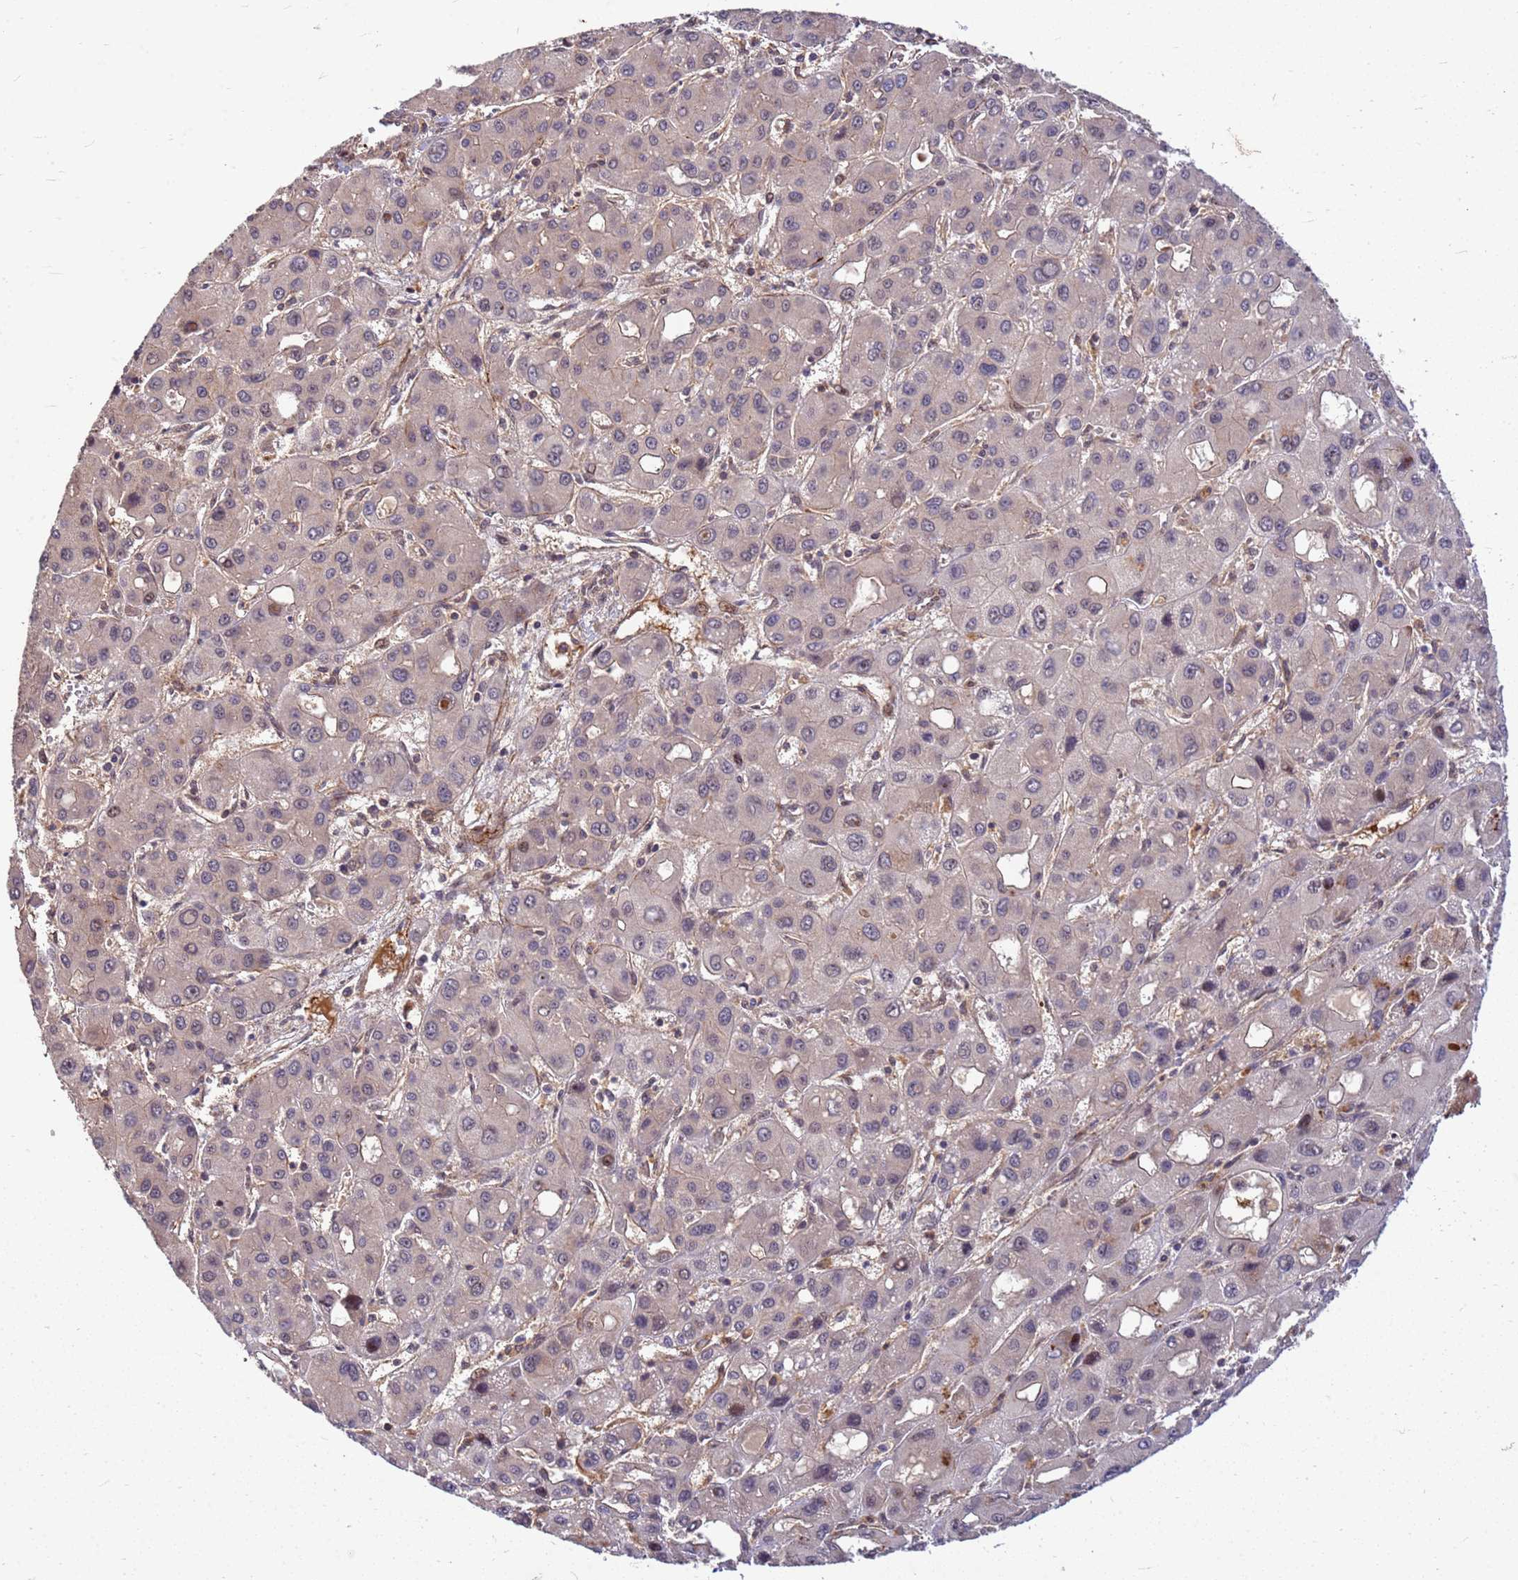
{"staining": {"intensity": "negative", "quantity": "none", "location": "none"}, "tissue": "liver cancer", "cell_type": "Tumor cells", "image_type": "cancer", "snomed": [{"axis": "morphology", "description": "Carcinoma, Hepatocellular, NOS"}, {"axis": "topography", "description": "Liver"}], "caption": "Tumor cells are negative for brown protein staining in hepatocellular carcinoma (liver).", "gene": "DUS4L", "patient": {"sex": "male", "age": 55}}